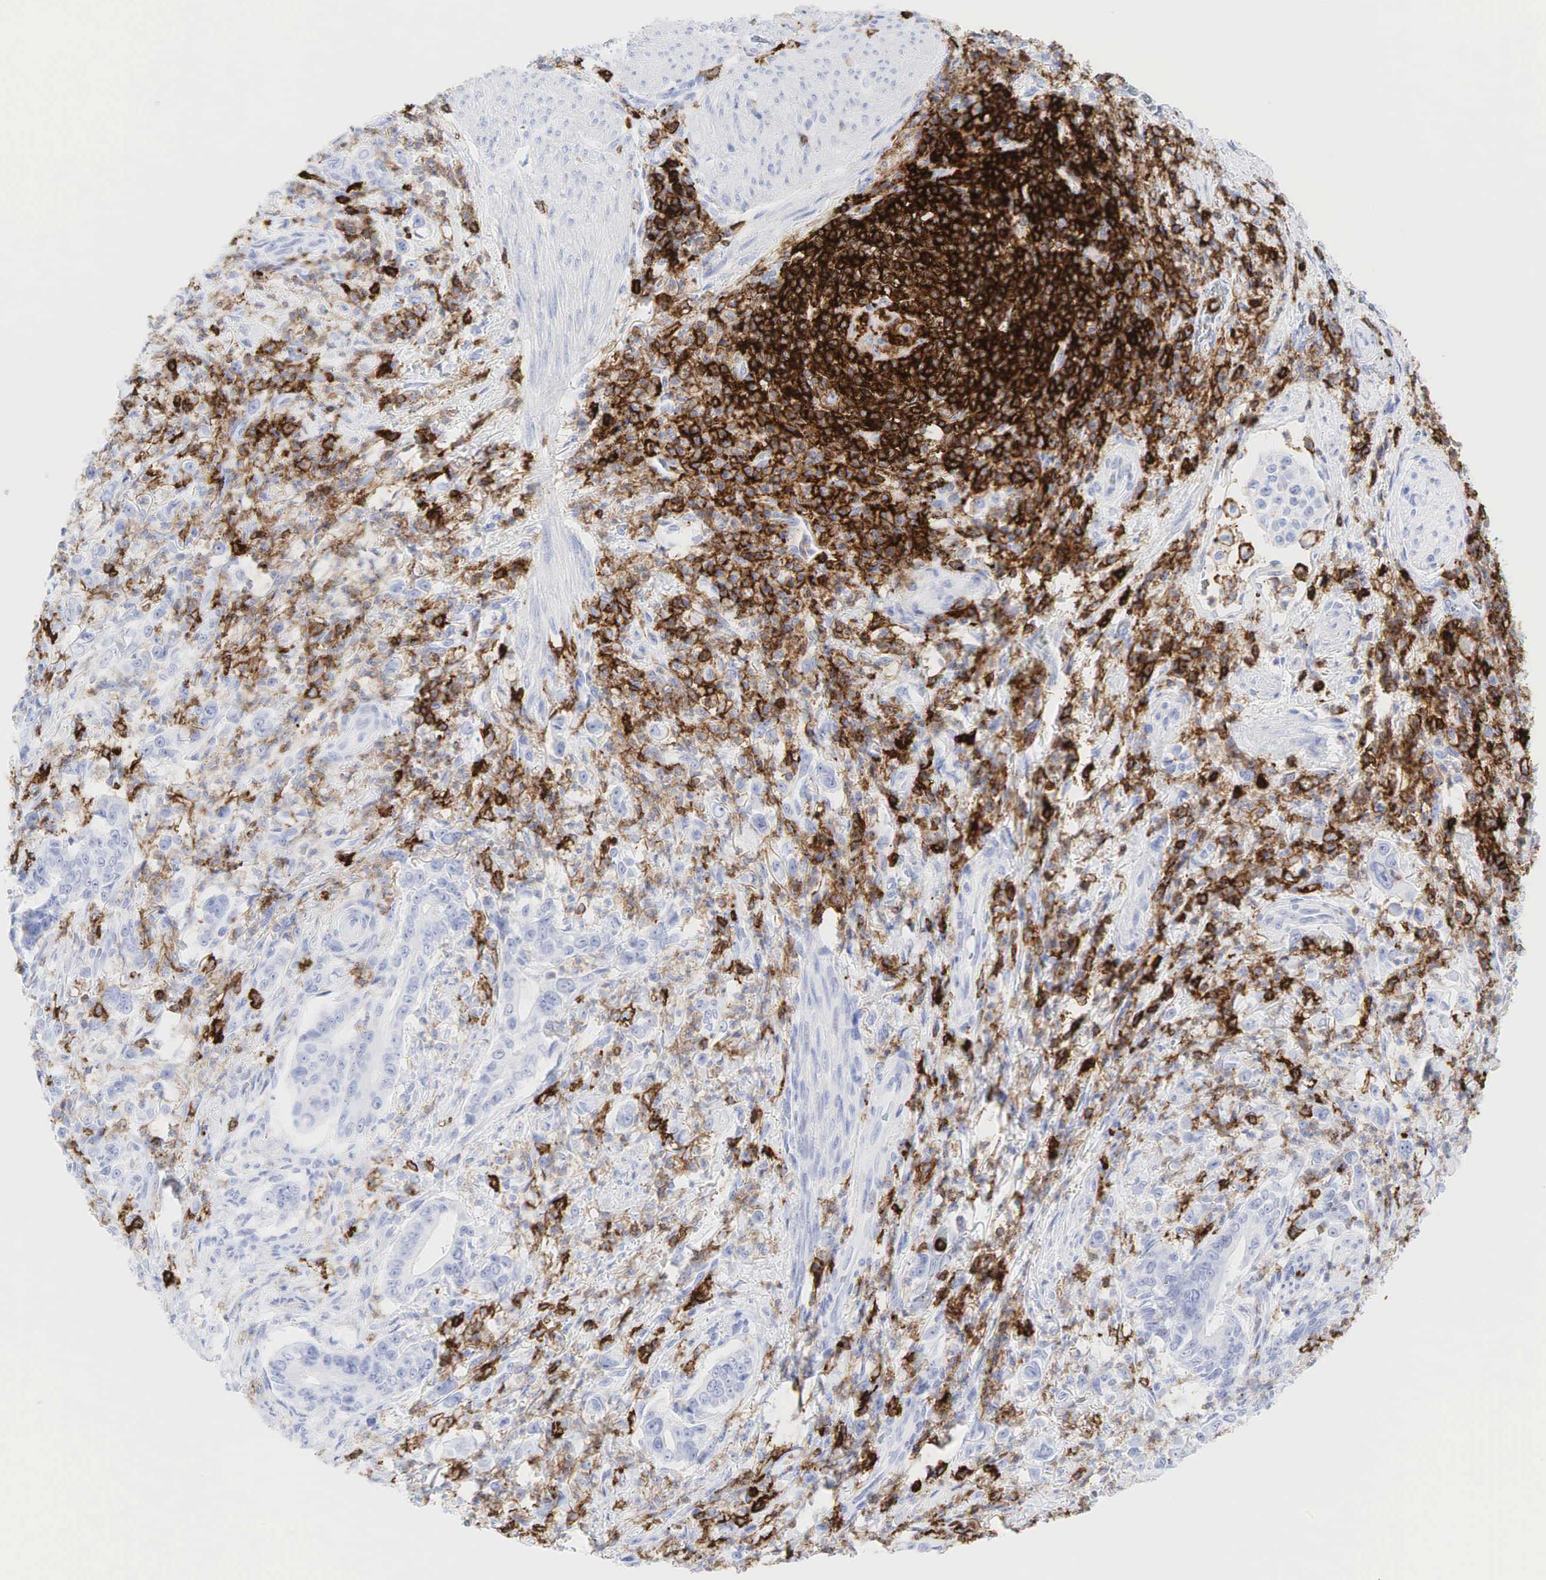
{"staining": {"intensity": "negative", "quantity": "none", "location": "none"}, "tissue": "stomach cancer", "cell_type": "Tumor cells", "image_type": "cancer", "snomed": [{"axis": "morphology", "description": "Adenocarcinoma, NOS"}, {"axis": "topography", "description": "Stomach"}], "caption": "The micrograph demonstrates no staining of tumor cells in stomach cancer. The staining is performed using DAB brown chromogen with nuclei counter-stained in using hematoxylin.", "gene": "PTPRC", "patient": {"sex": "female", "age": 76}}